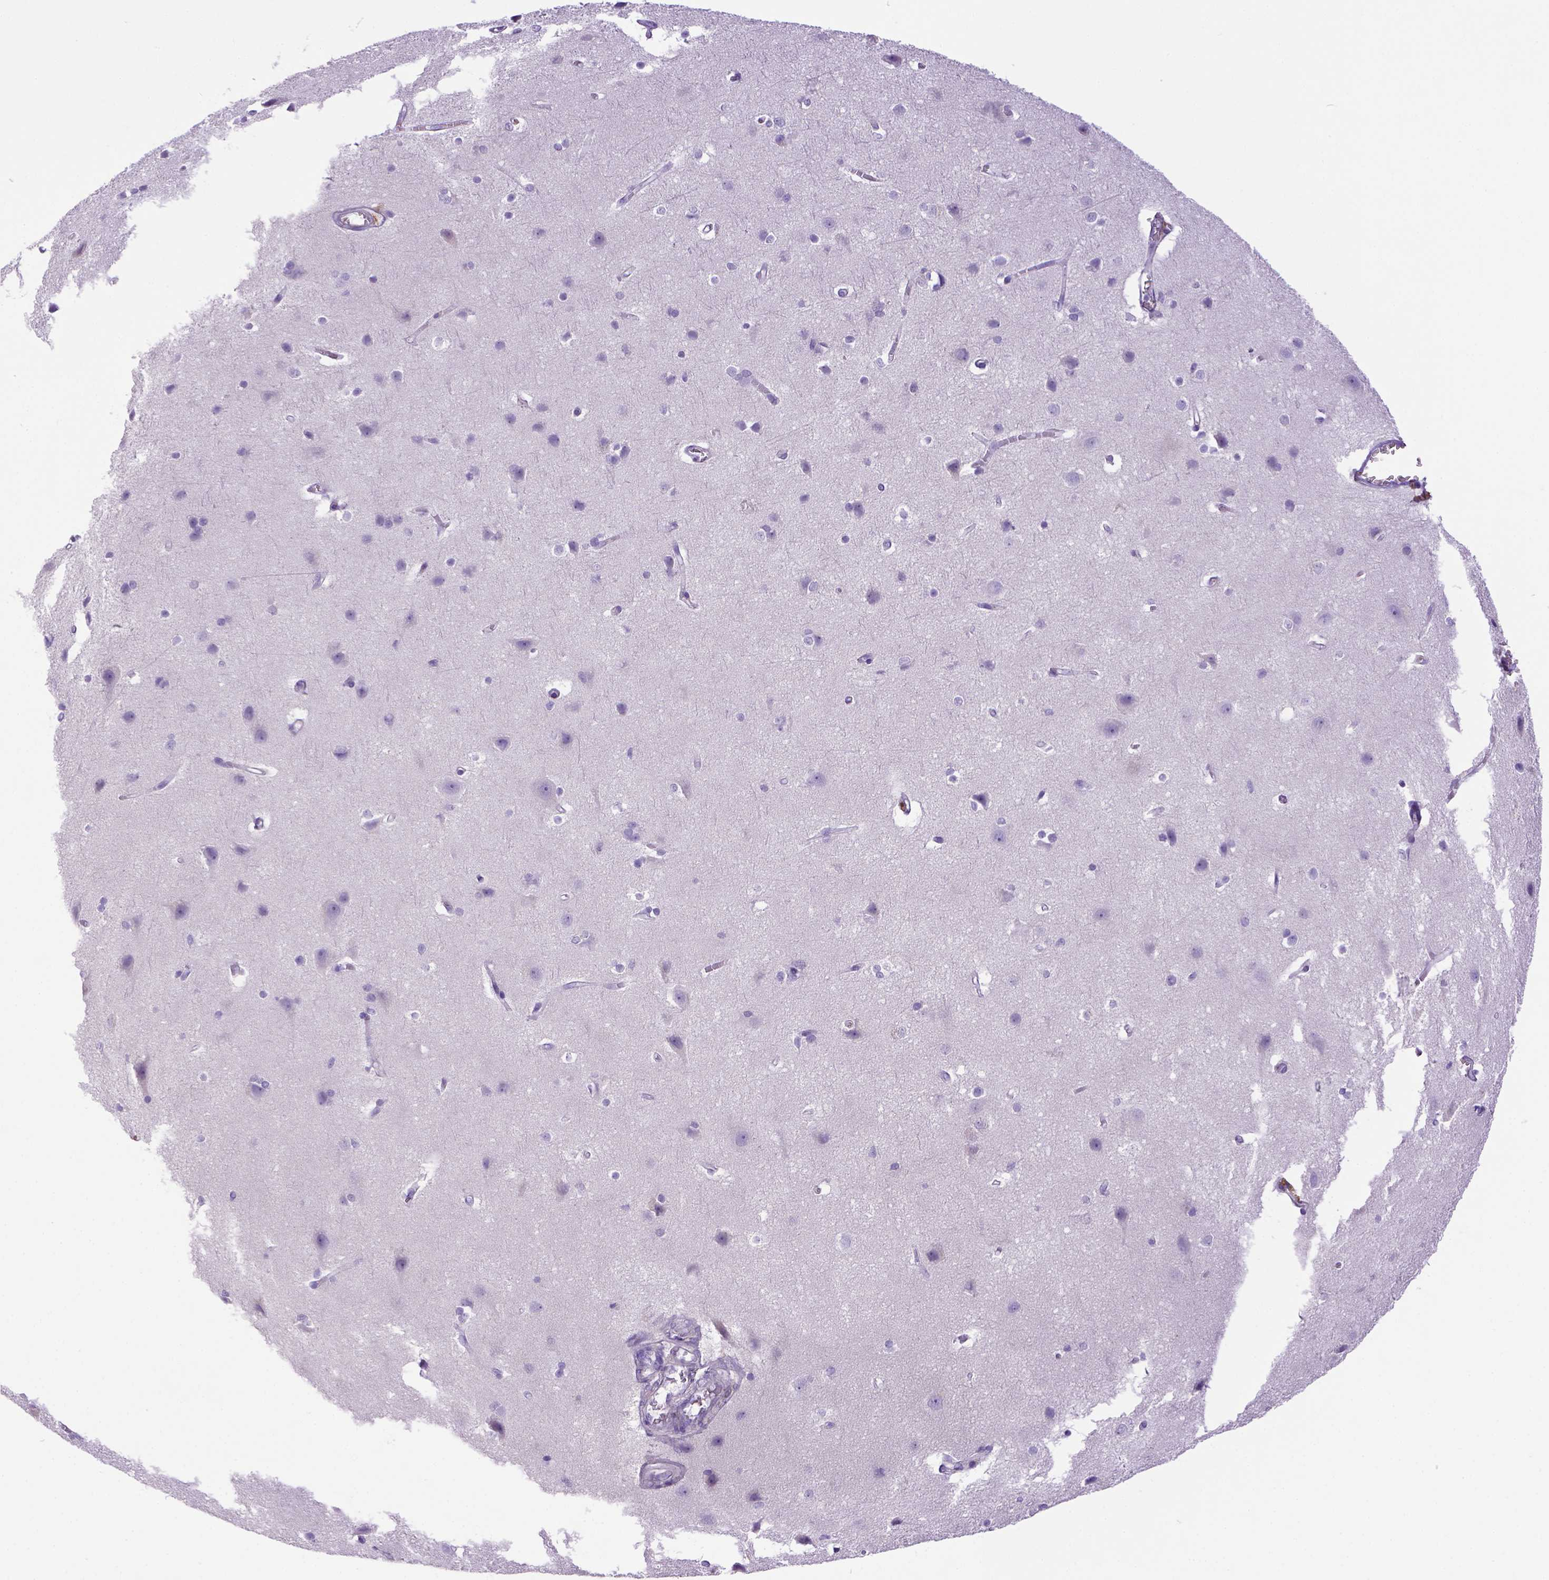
{"staining": {"intensity": "negative", "quantity": "none", "location": "none"}, "tissue": "cerebral cortex", "cell_type": "Endothelial cells", "image_type": "normal", "snomed": [{"axis": "morphology", "description": "Normal tissue, NOS"}, {"axis": "topography", "description": "Cerebral cortex"}], "caption": "High magnification brightfield microscopy of normal cerebral cortex stained with DAB (brown) and counterstained with hematoxylin (blue): endothelial cells show no significant expression. (Brightfield microscopy of DAB immunohistochemistry at high magnification).", "gene": "BAAT", "patient": {"sex": "male", "age": 37}}